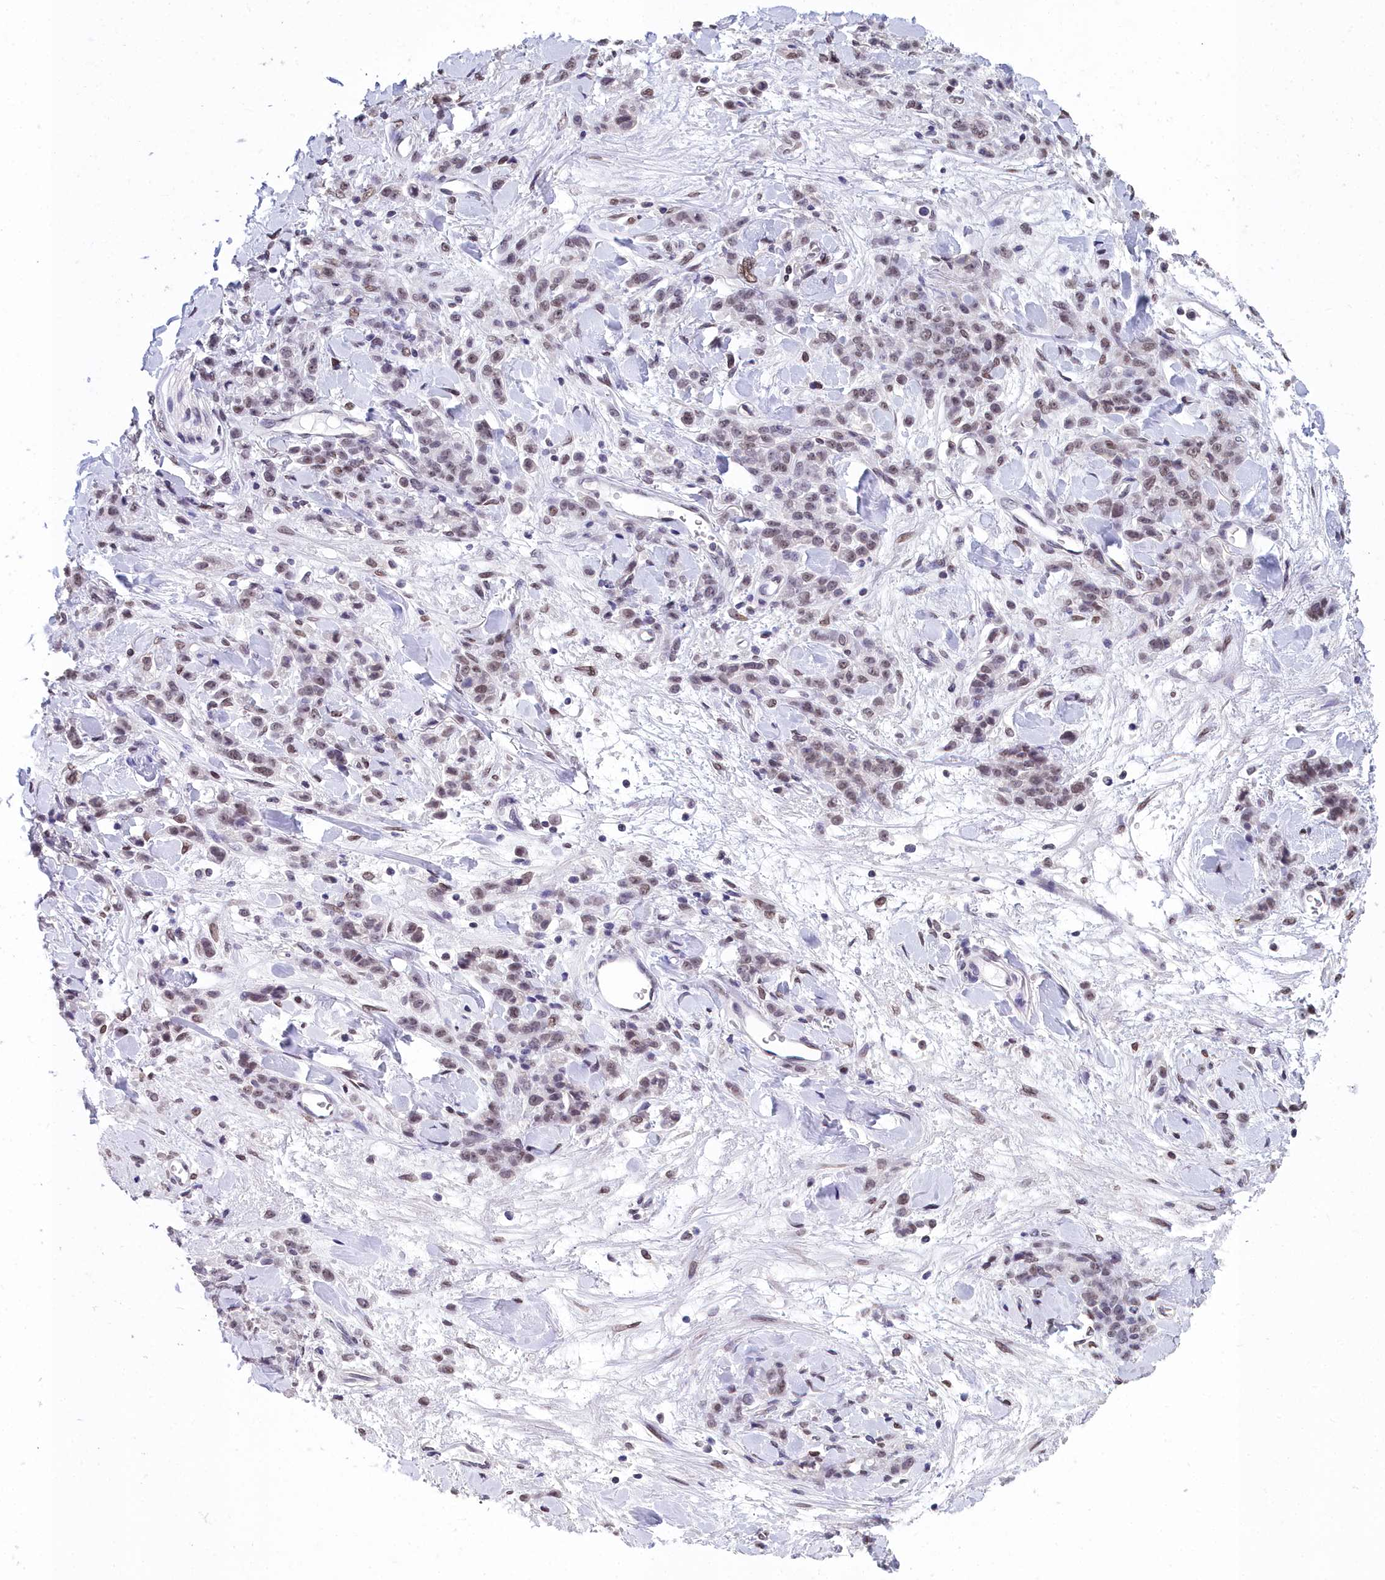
{"staining": {"intensity": "weak", "quantity": "25%-75%", "location": "nuclear"}, "tissue": "stomach cancer", "cell_type": "Tumor cells", "image_type": "cancer", "snomed": [{"axis": "morphology", "description": "Normal tissue, NOS"}, {"axis": "morphology", "description": "Adenocarcinoma, NOS"}, {"axis": "topography", "description": "Stomach"}], "caption": "Brown immunohistochemical staining in stomach cancer exhibits weak nuclear staining in about 25%-75% of tumor cells. (Brightfield microscopy of DAB IHC at high magnification).", "gene": "CCDC97", "patient": {"sex": "male", "age": 82}}